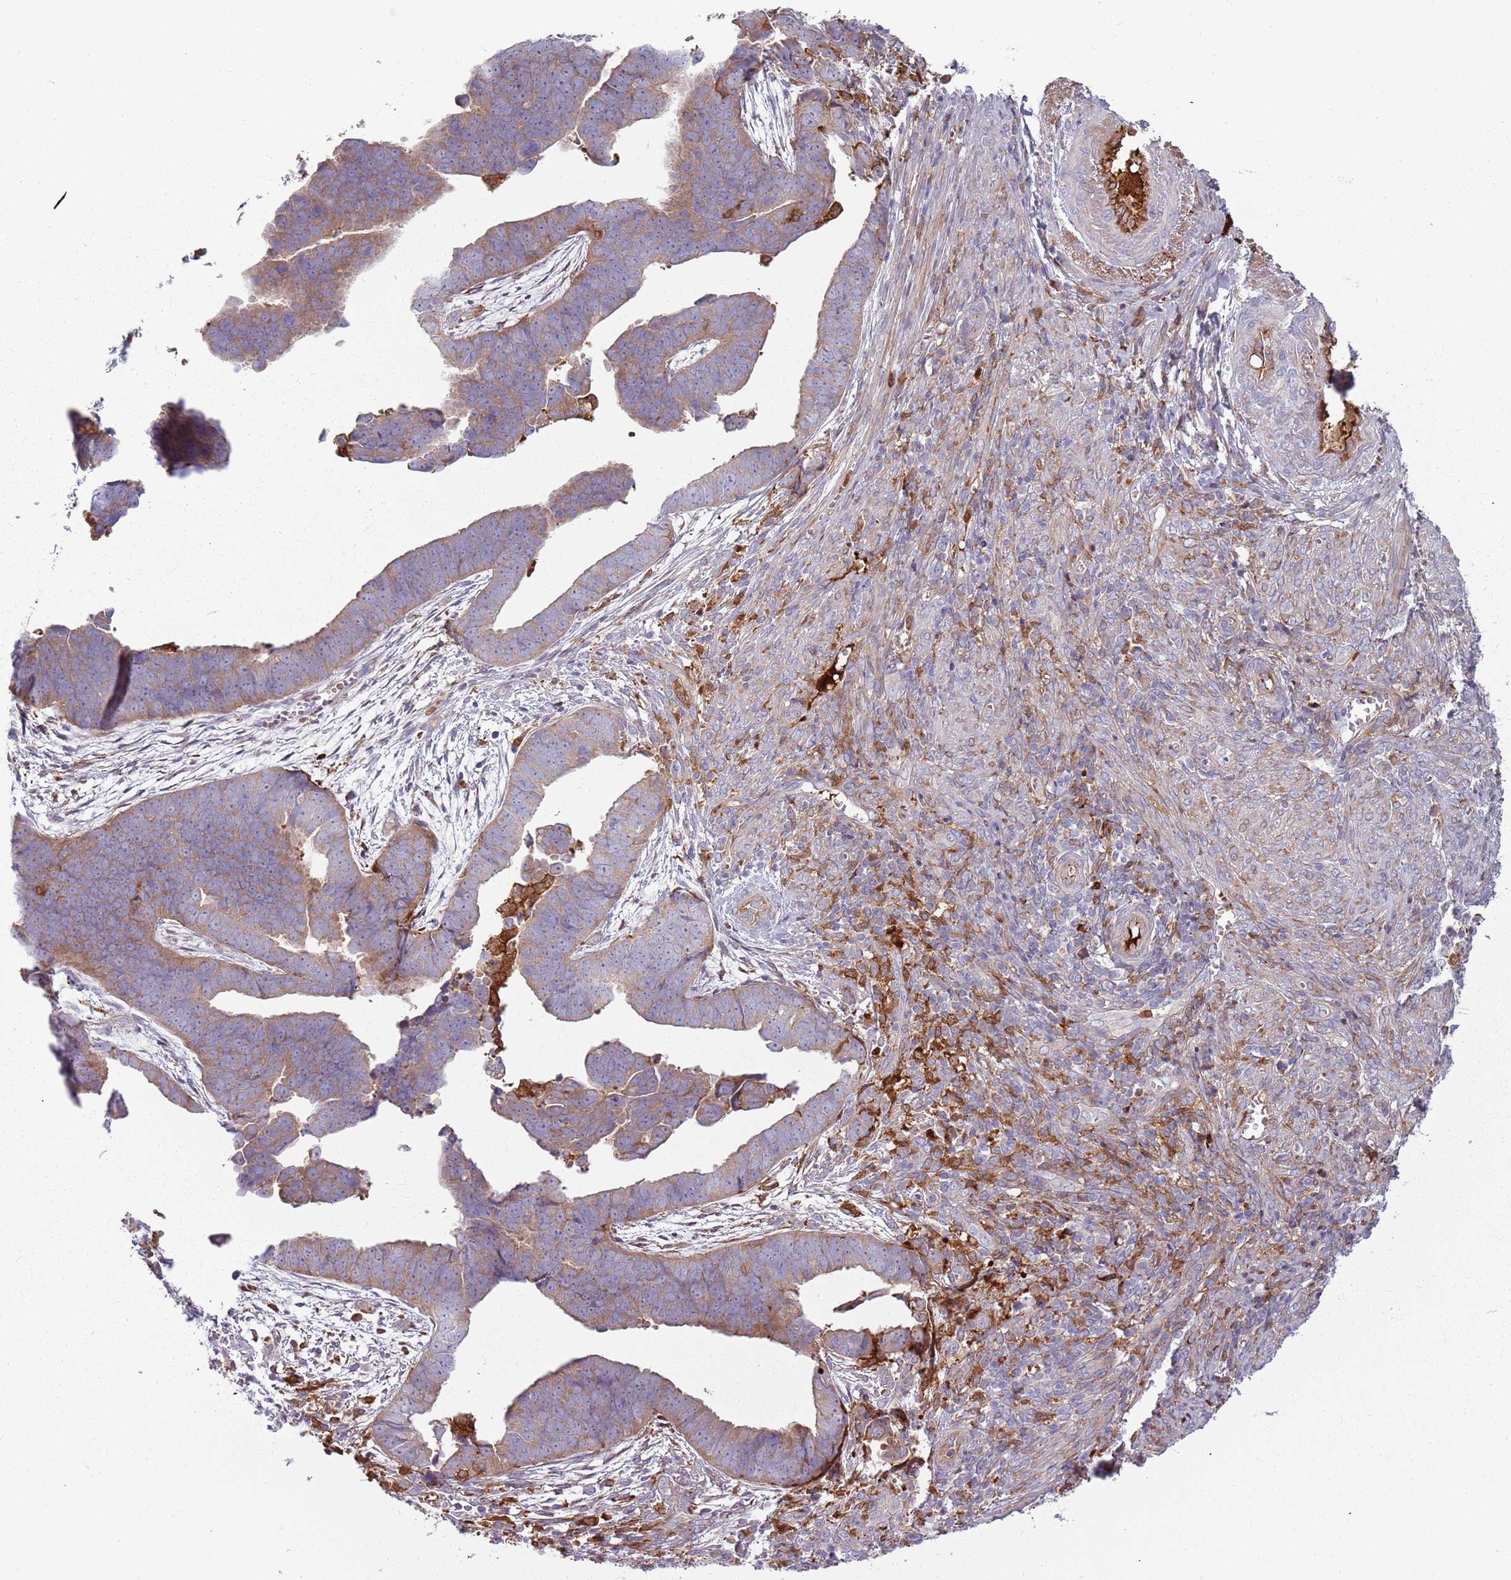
{"staining": {"intensity": "weak", "quantity": "25%-75%", "location": "cytoplasmic/membranous"}, "tissue": "endometrial cancer", "cell_type": "Tumor cells", "image_type": "cancer", "snomed": [{"axis": "morphology", "description": "Adenocarcinoma, NOS"}, {"axis": "topography", "description": "Endometrium"}], "caption": "DAB immunohistochemical staining of endometrial adenocarcinoma exhibits weak cytoplasmic/membranous protein positivity in about 25%-75% of tumor cells.", "gene": "NADK", "patient": {"sex": "female", "age": 75}}